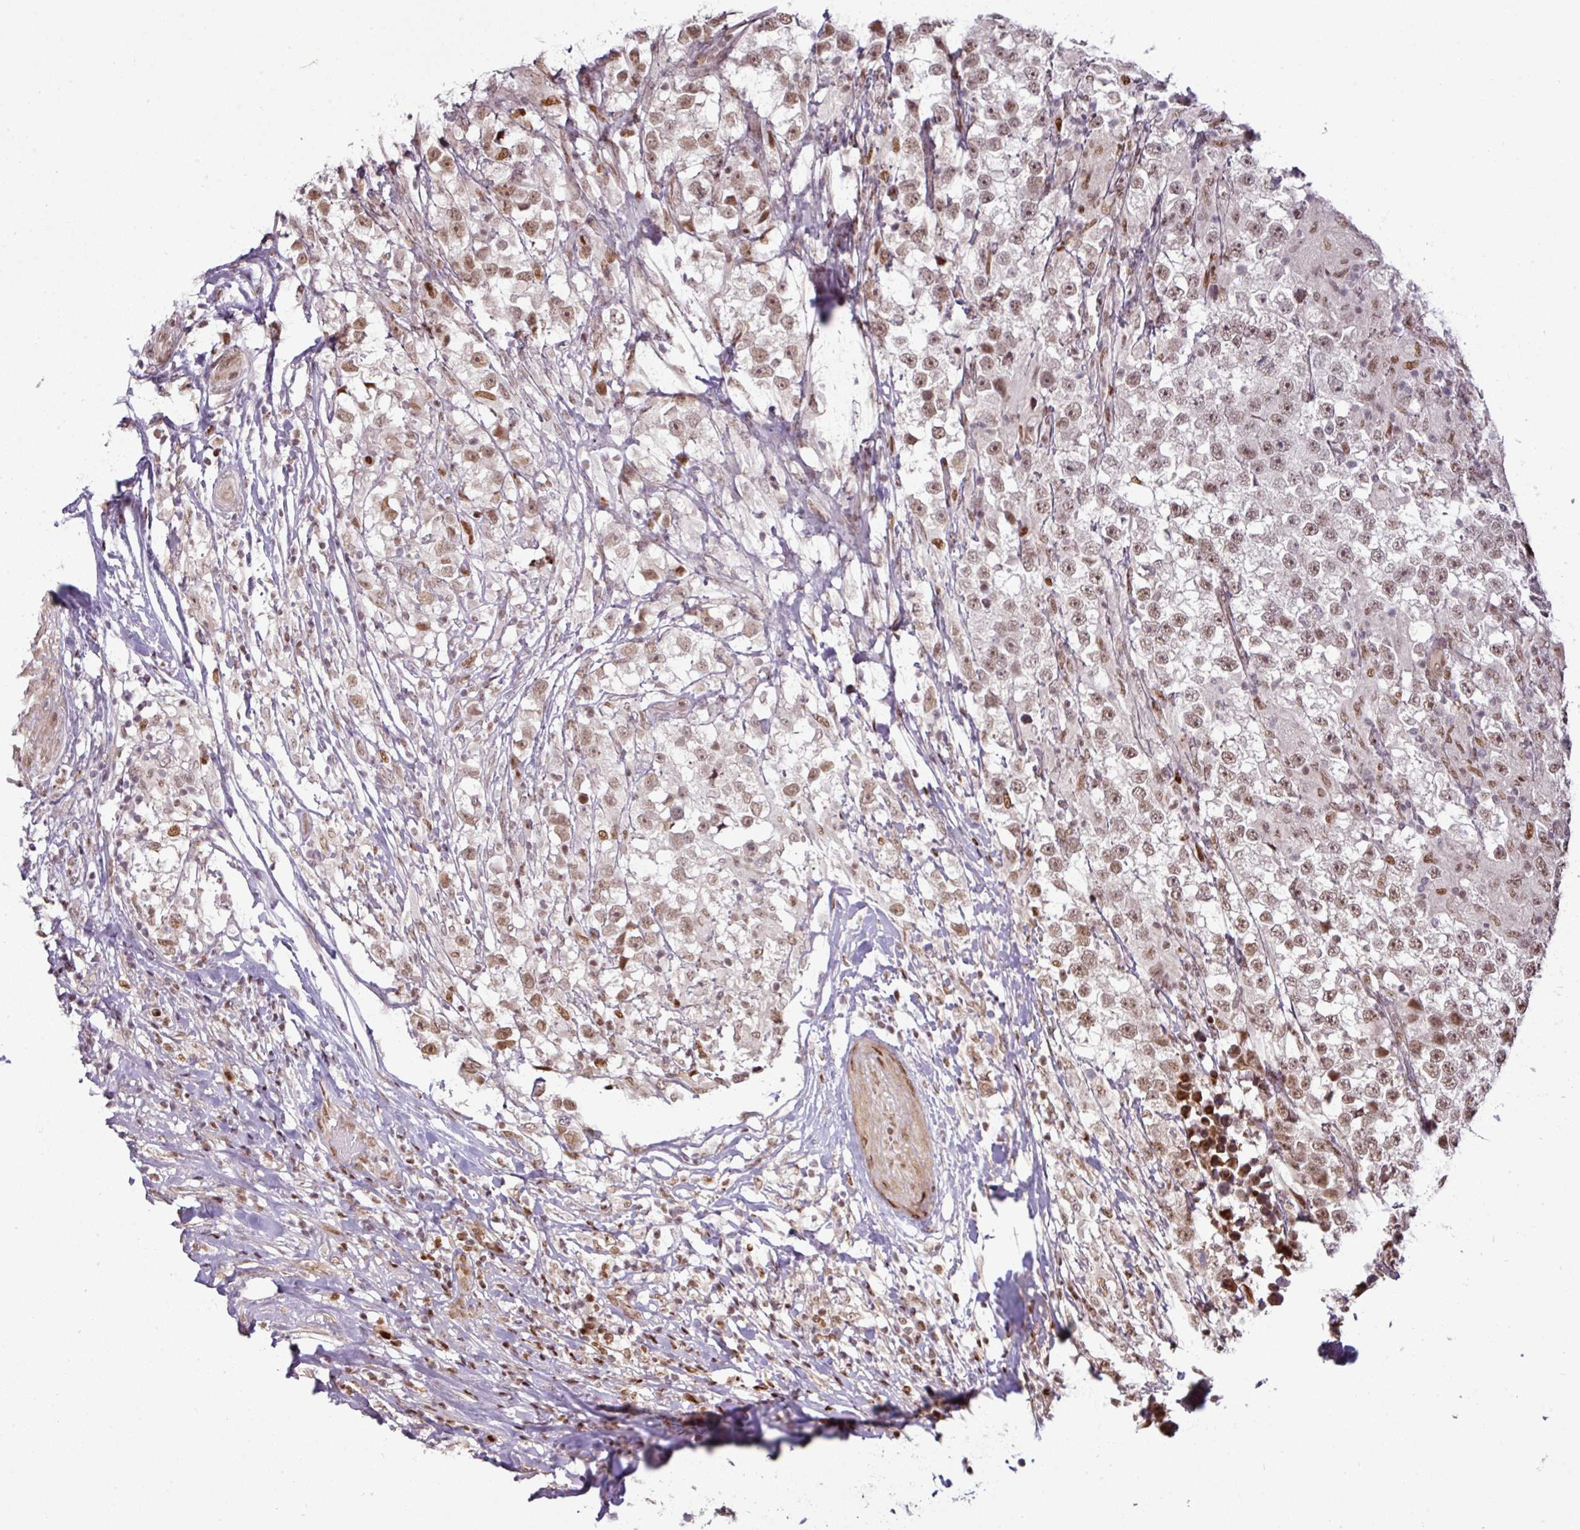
{"staining": {"intensity": "moderate", "quantity": ">75%", "location": "nuclear"}, "tissue": "testis cancer", "cell_type": "Tumor cells", "image_type": "cancer", "snomed": [{"axis": "morphology", "description": "Seminoma, NOS"}, {"axis": "topography", "description": "Testis"}], "caption": "Testis cancer (seminoma) stained with DAB (3,3'-diaminobenzidine) IHC exhibits medium levels of moderate nuclear positivity in about >75% of tumor cells.", "gene": "MYSM1", "patient": {"sex": "male", "age": 46}}